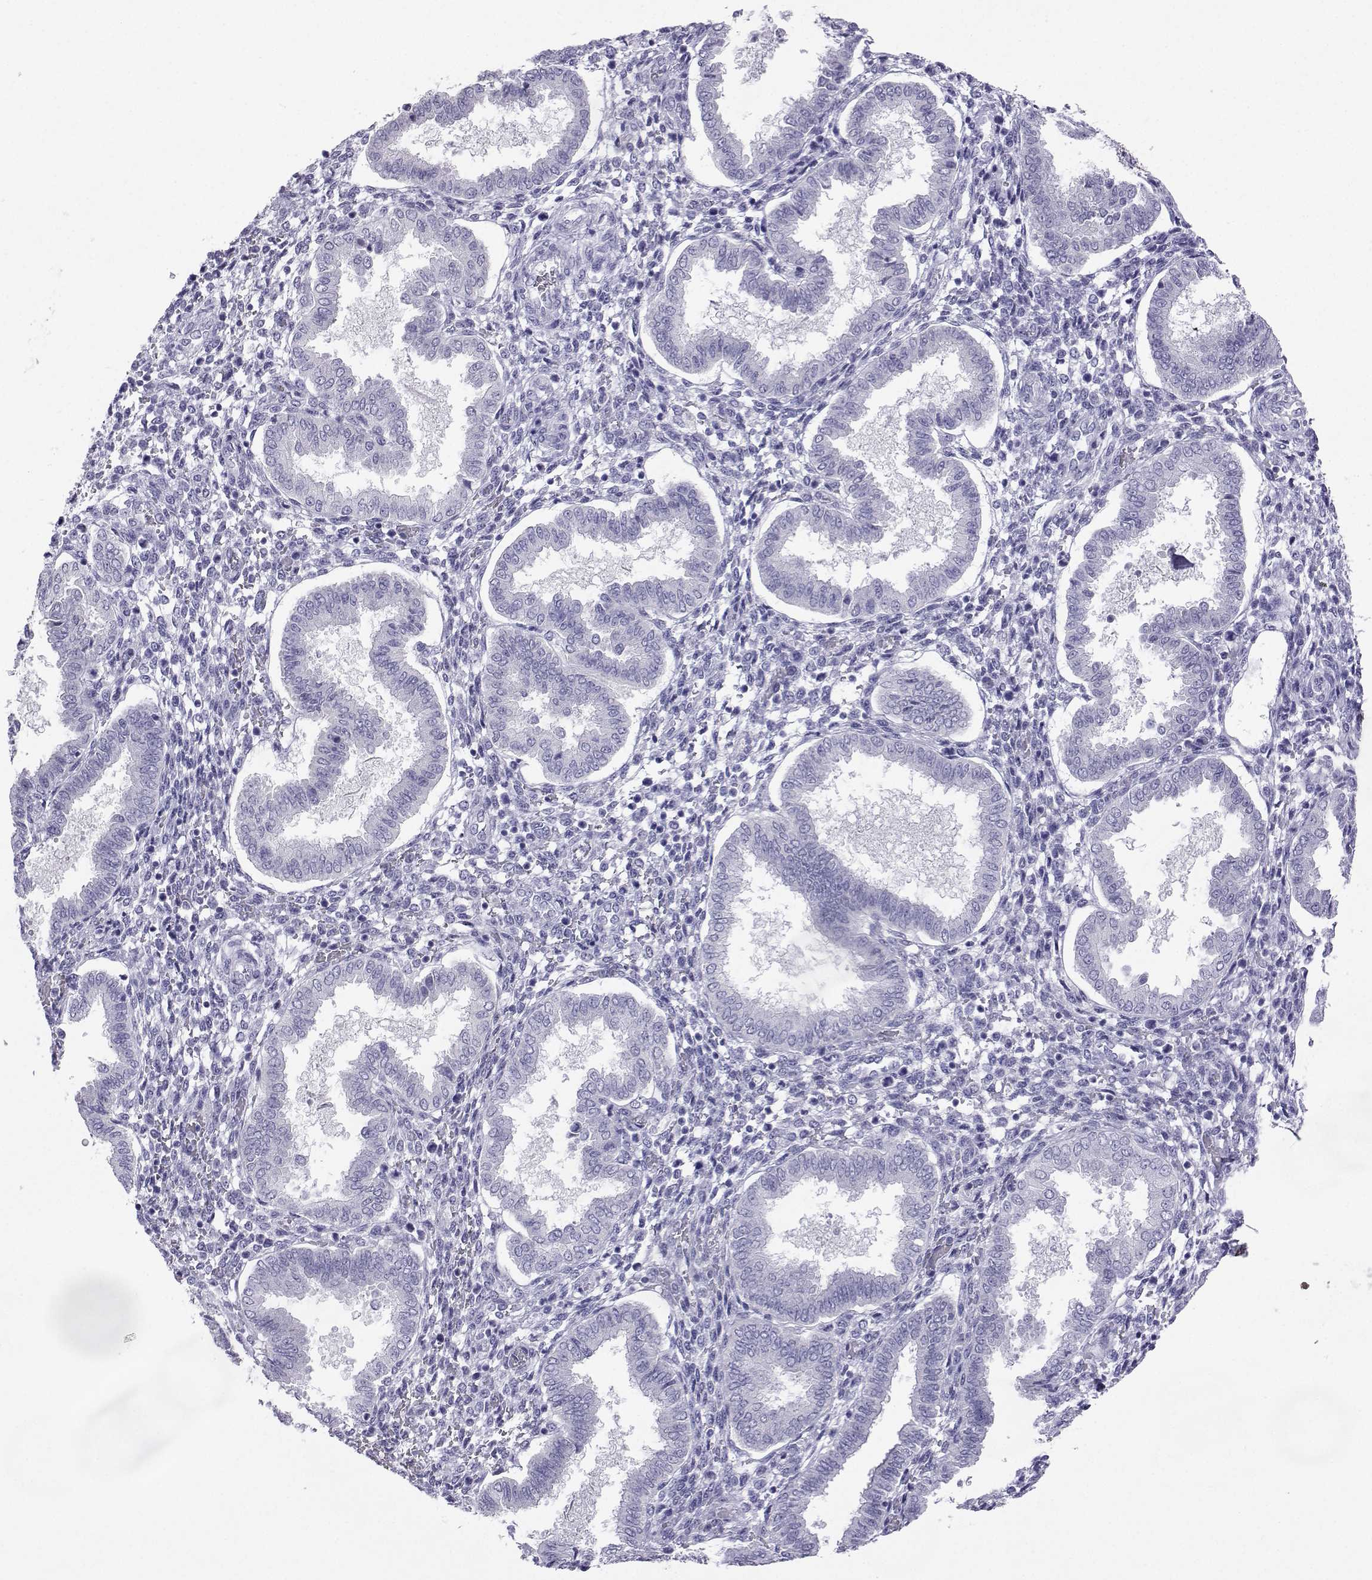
{"staining": {"intensity": "negative", "quantity": "none", "location": "none"}, "tissue": "endometrium", "cell_type": "Cells in endometrial stroma", "image_type": "normal", "snomed": [{"axis": "morphology", "description": "Normal tissue, NOS"}, {"axis": "topography", "description": "Endometrium"}], "caption": "The image exhibits no significant staining in cells in endometrial stroma of endometrium.", "gene": "PLIN4", "patient": {"sex": "female", "age": 24}}